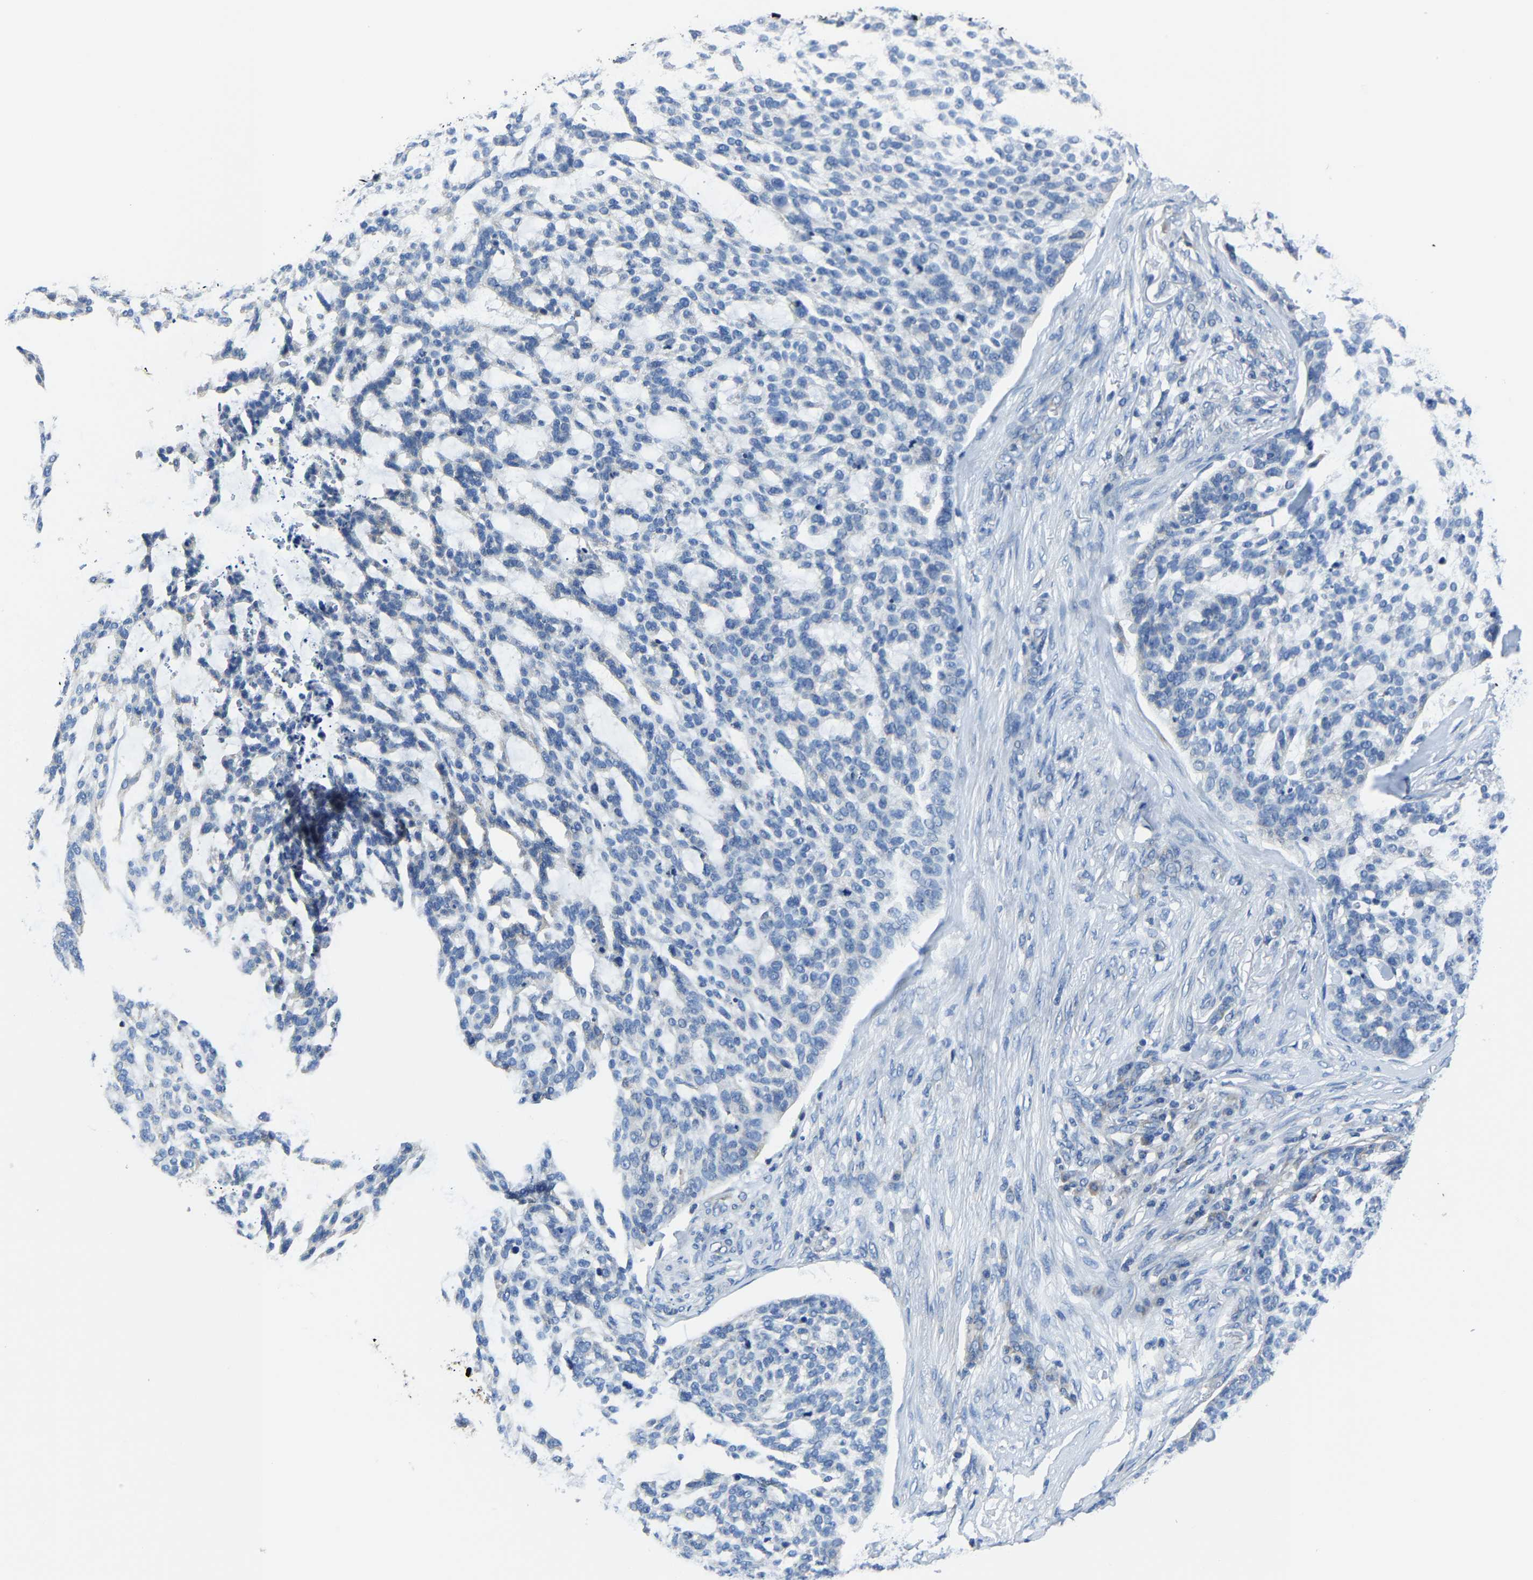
{"staining": {"intensity": "negative", "quantity": "none", "location": "none"}, "tissue": "skin cancer", "cell_type": "Tumor cells", "image_type": "cancer", "snomed": [{"axis": "morphology", "description": "Basal cell carcinoma"}, {"axis": "topography", "description": "Skin"}], "caption": "Immunohistochemical staining of human skin cancer exhibits no significant staining in tumor cells.", "gene": "AGK", "patient": {"sex": "female", "age": 64}}